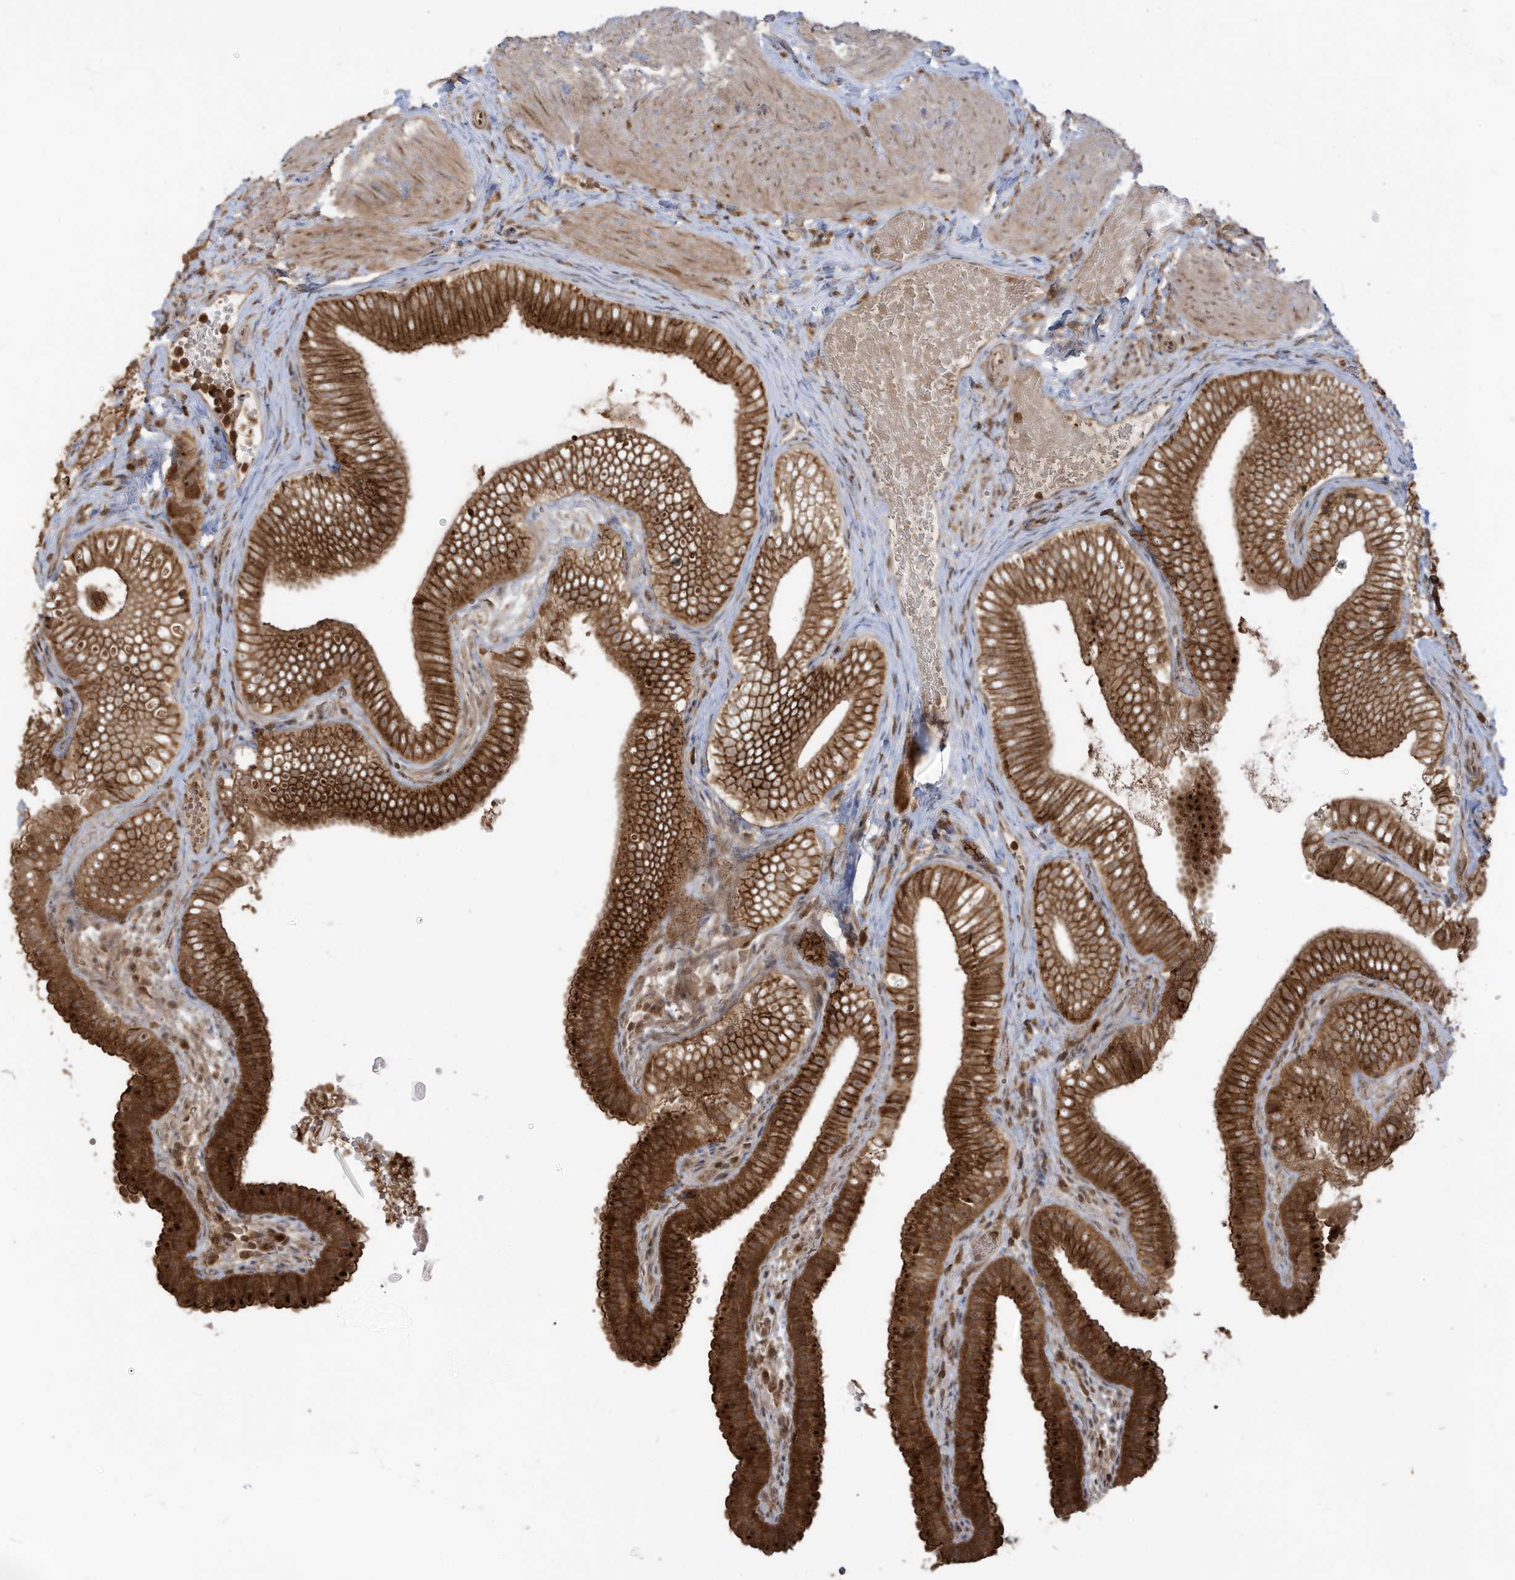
{"staining": {"intensity": "strong", "quantity": ">75%", "location": "cytoplasmic/membranous,nuclear"}, "tissue": "gallbladder", "cell_type": "Glandular cells", "image_type": "normal", "snomed": [{"axis": "morphology", "description": "Normal tissue, NOS"}, {"axis": "topography", "description": "Gallbladder"}], "caption": "A brown stain highlights strong cytoplasmic/membranous,nuclear staining of a protein in glandular cells of benign gallbladder.", "gene": "CARF", "patient": {"sex": "female", "age": 30}}